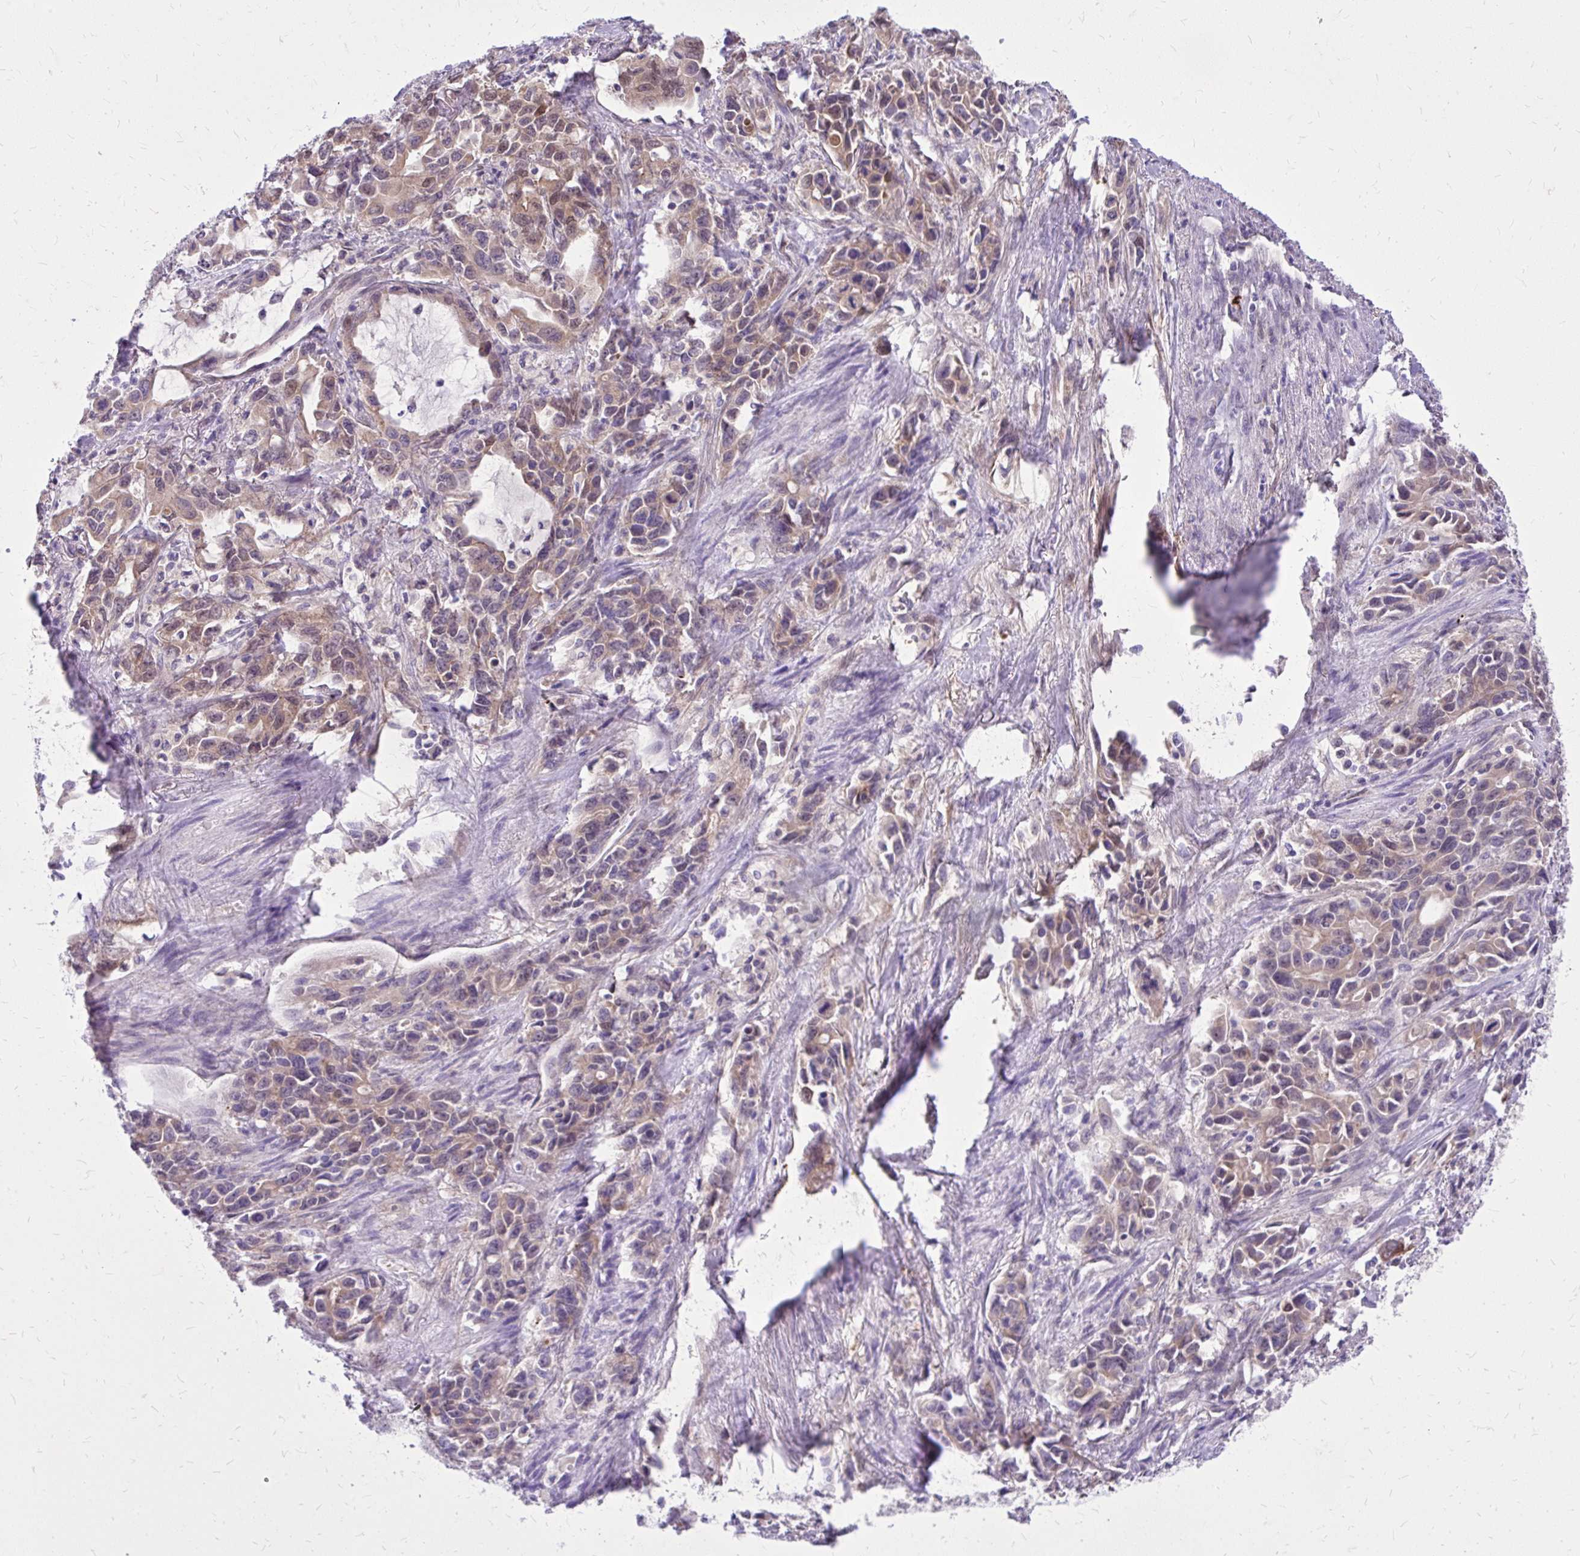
{"staining": {"intensity": "weak", "quantity": ">75%", "location": "cytoplasmic/membranous"}, "tissue": "stomach cancer", "cell_type": "Tumor cells", "image_type": "cancer", "snomed": [{"axis": "morphology", "description": "Adenocarcinoma, NOS"}, {"axis": "topography", "description": "Stomach, upper"}], "caption": "Immunohistochemistry photomicrograph of human adenocarcinoma (stomach) stained for a protein (brown), which exhibits low levels of weak cytoplasmic/membranous positivity in about >75% of tumor cells.", "gene": "NNMT", "patient": {"sex": "male", "age": 85}}